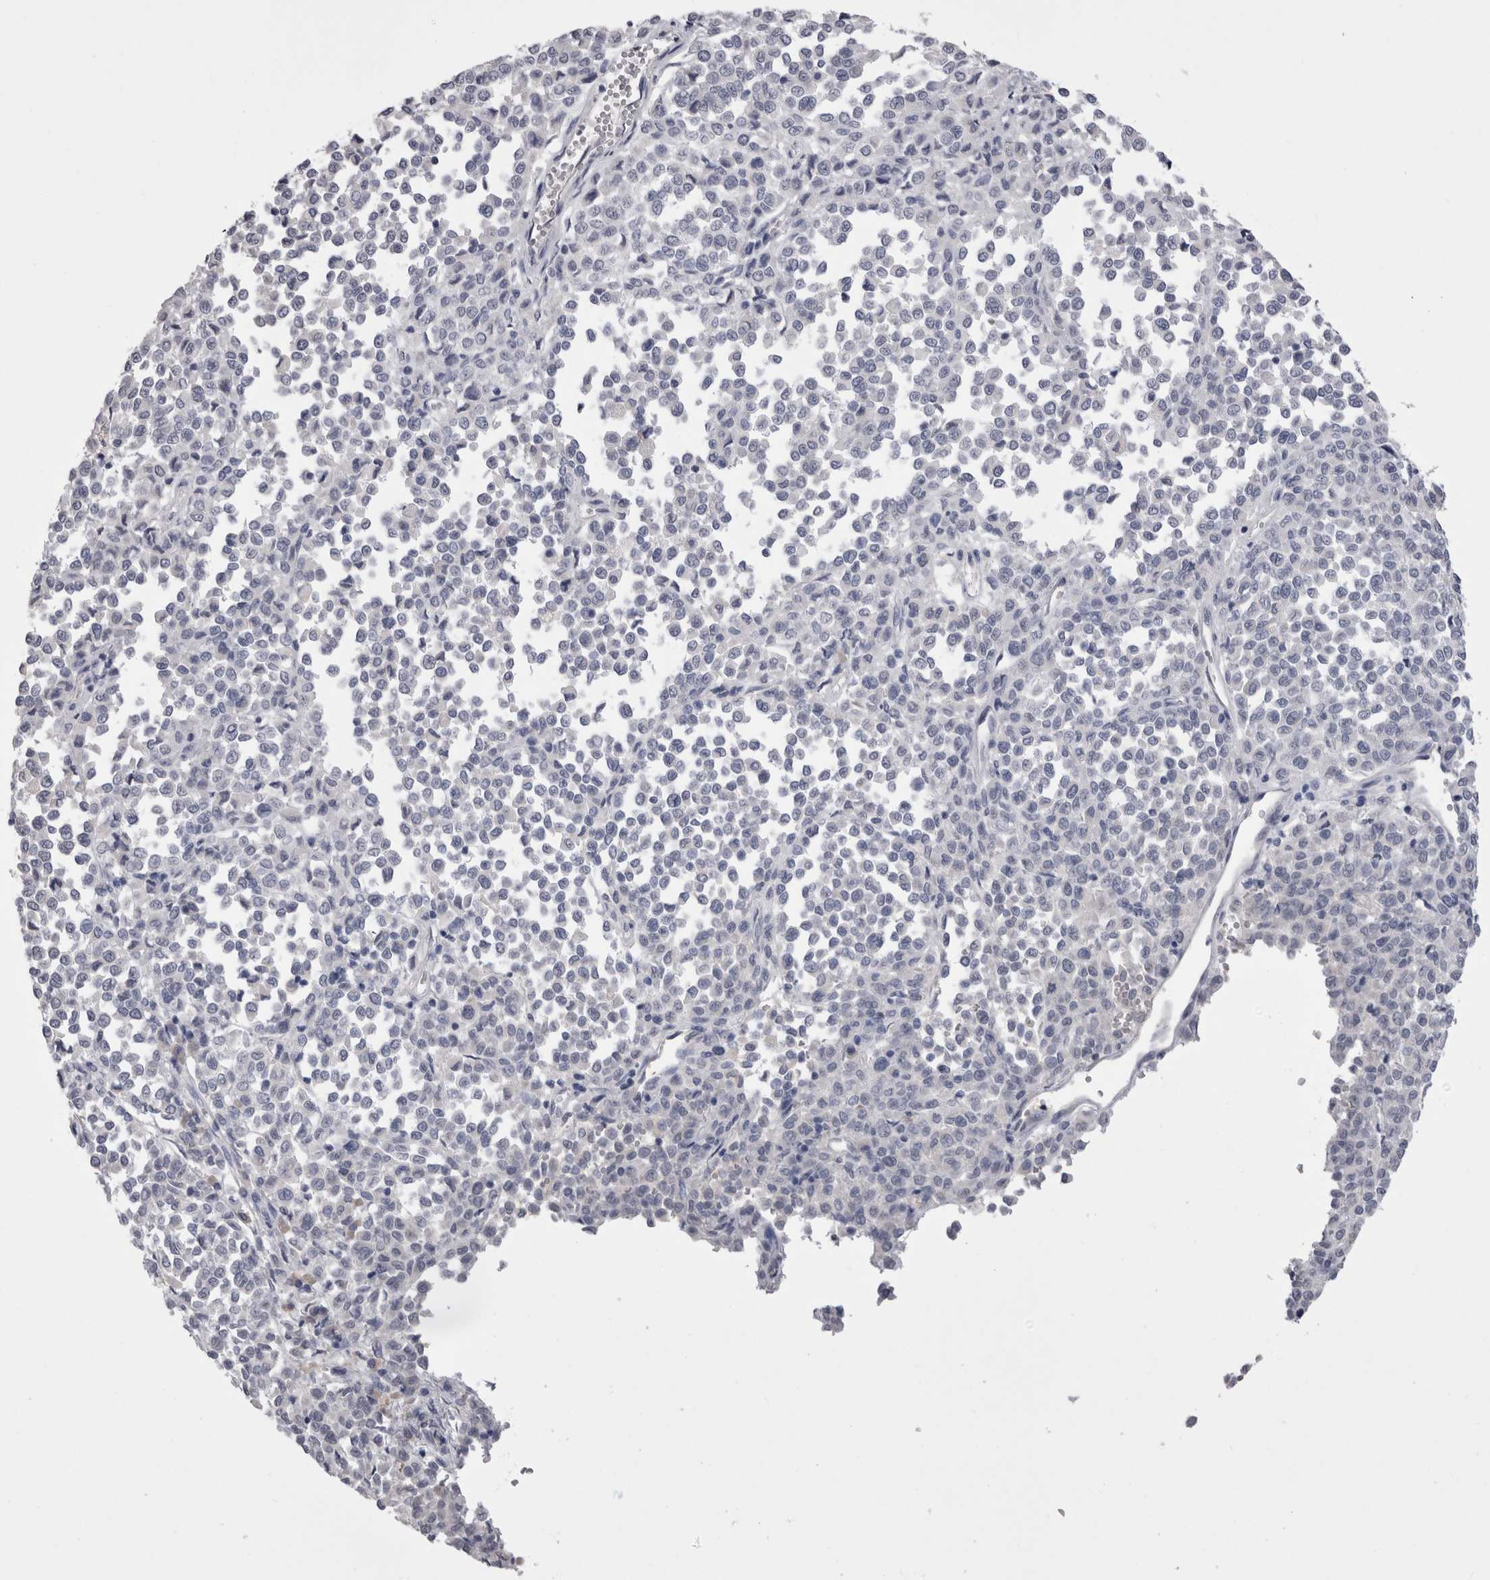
{"staining": {"intensity": "negative", "quantity": "none", "location": "none"}, "tissue": "melanoma", "cell_type": "Tumor cells", "image_type": "cancer", "snomed": [{"axis": "morphology", "description": "Malignant melanoma, Metastatic site"}, {"axis": "topography", "description": "Pancreas"}], "caption": "DAB (3,3'-diaminobenzidine) immunohistochemical staining of human malignant melanoma (metastatic site) exhibits no significant expression in tumor cells.", "gene": "CDHR5", "patient": {"sex": "female", "age": 30}}